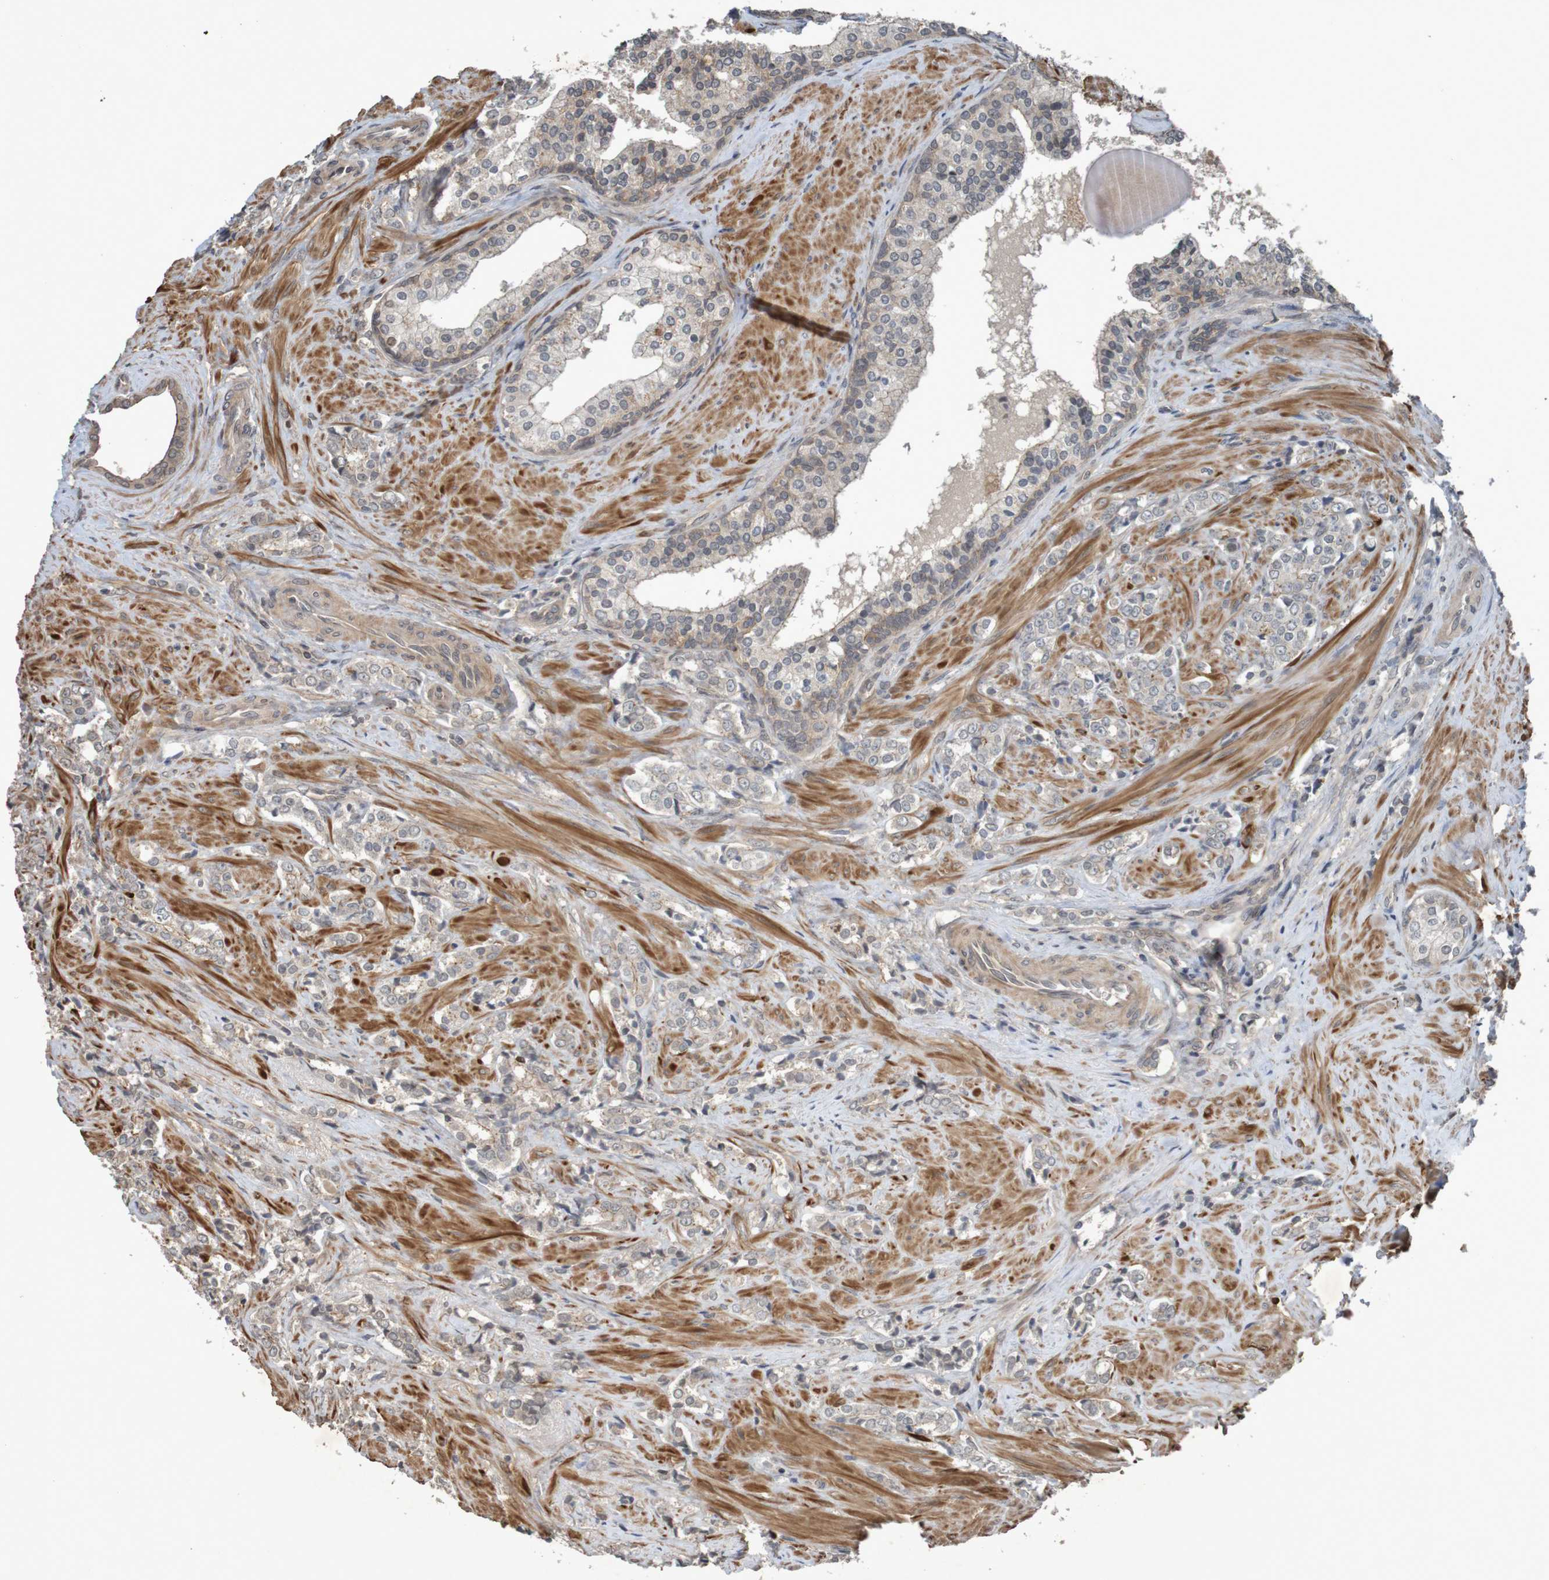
{"staining": {"intensity": "weak", "quantity": "25%-75%", "location": "cytoplasmic/membranous"}, "tissue": "prostate cancer", "cell_type": "Tumor cells", "image_type": "cancer", "snomed": [{"axis": "morphology", "description": "Adenocarcinoma, Low grade"}, {"axis": "topography", "description": "Prostate"}], "caption": "Immunohistochemistry (IHC) staining of prostate low-grade adenocarcinoma, which displays low levels of weak cytoplasmic/membranous staining in about 25%-75% of tumor cells indicating weak cytoplasmic/membranous protein positivity. The staining was performed using DAB (3,3'-diaminobenzidine) (brown) for protein detection and nuclei were counterstained in hematoxylin (blue).", "gene": "ARHGEF11", "patient": {"sex": "male", "age": 60}}